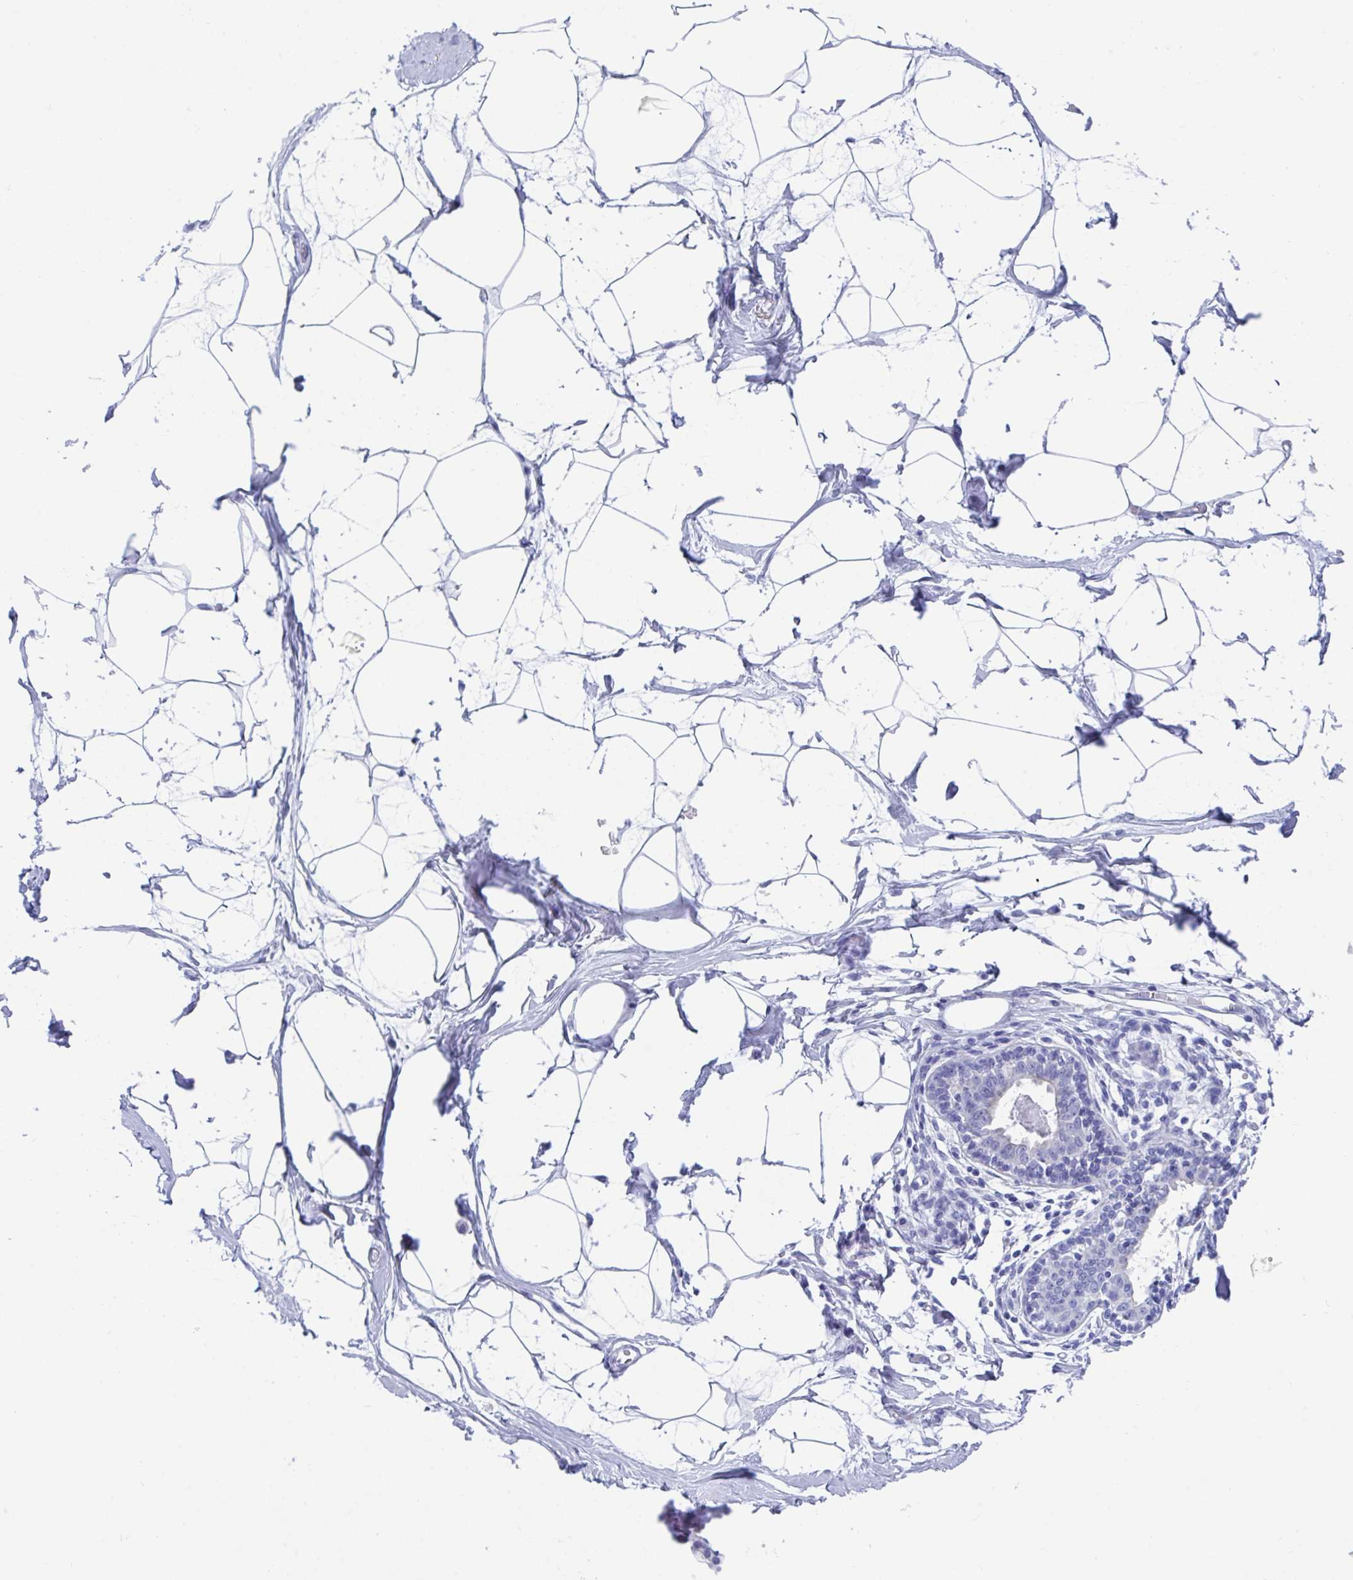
{"staining": {"intensity": "negative", "quantity": "none", "location": "none"}, "tissue": "breast", "cell_type": "Adipocytes", "image_type": "normal", "snomed": [{"axis": "morphology", "description": "Normal tissue, NOS"}, {"axis": "topography", "description": "Breast"}], "caption": "The immunohistochemistry (IHC) histopathology image has no significant expression in adipocytes of breast. (Stains: DAB immunohistochemistry with hematoxylin counter stain, Microscopy: brightfield microscopy at high magnification).", "gene": "TTC30A", "patient": {"sex": "female", "age": 45}}